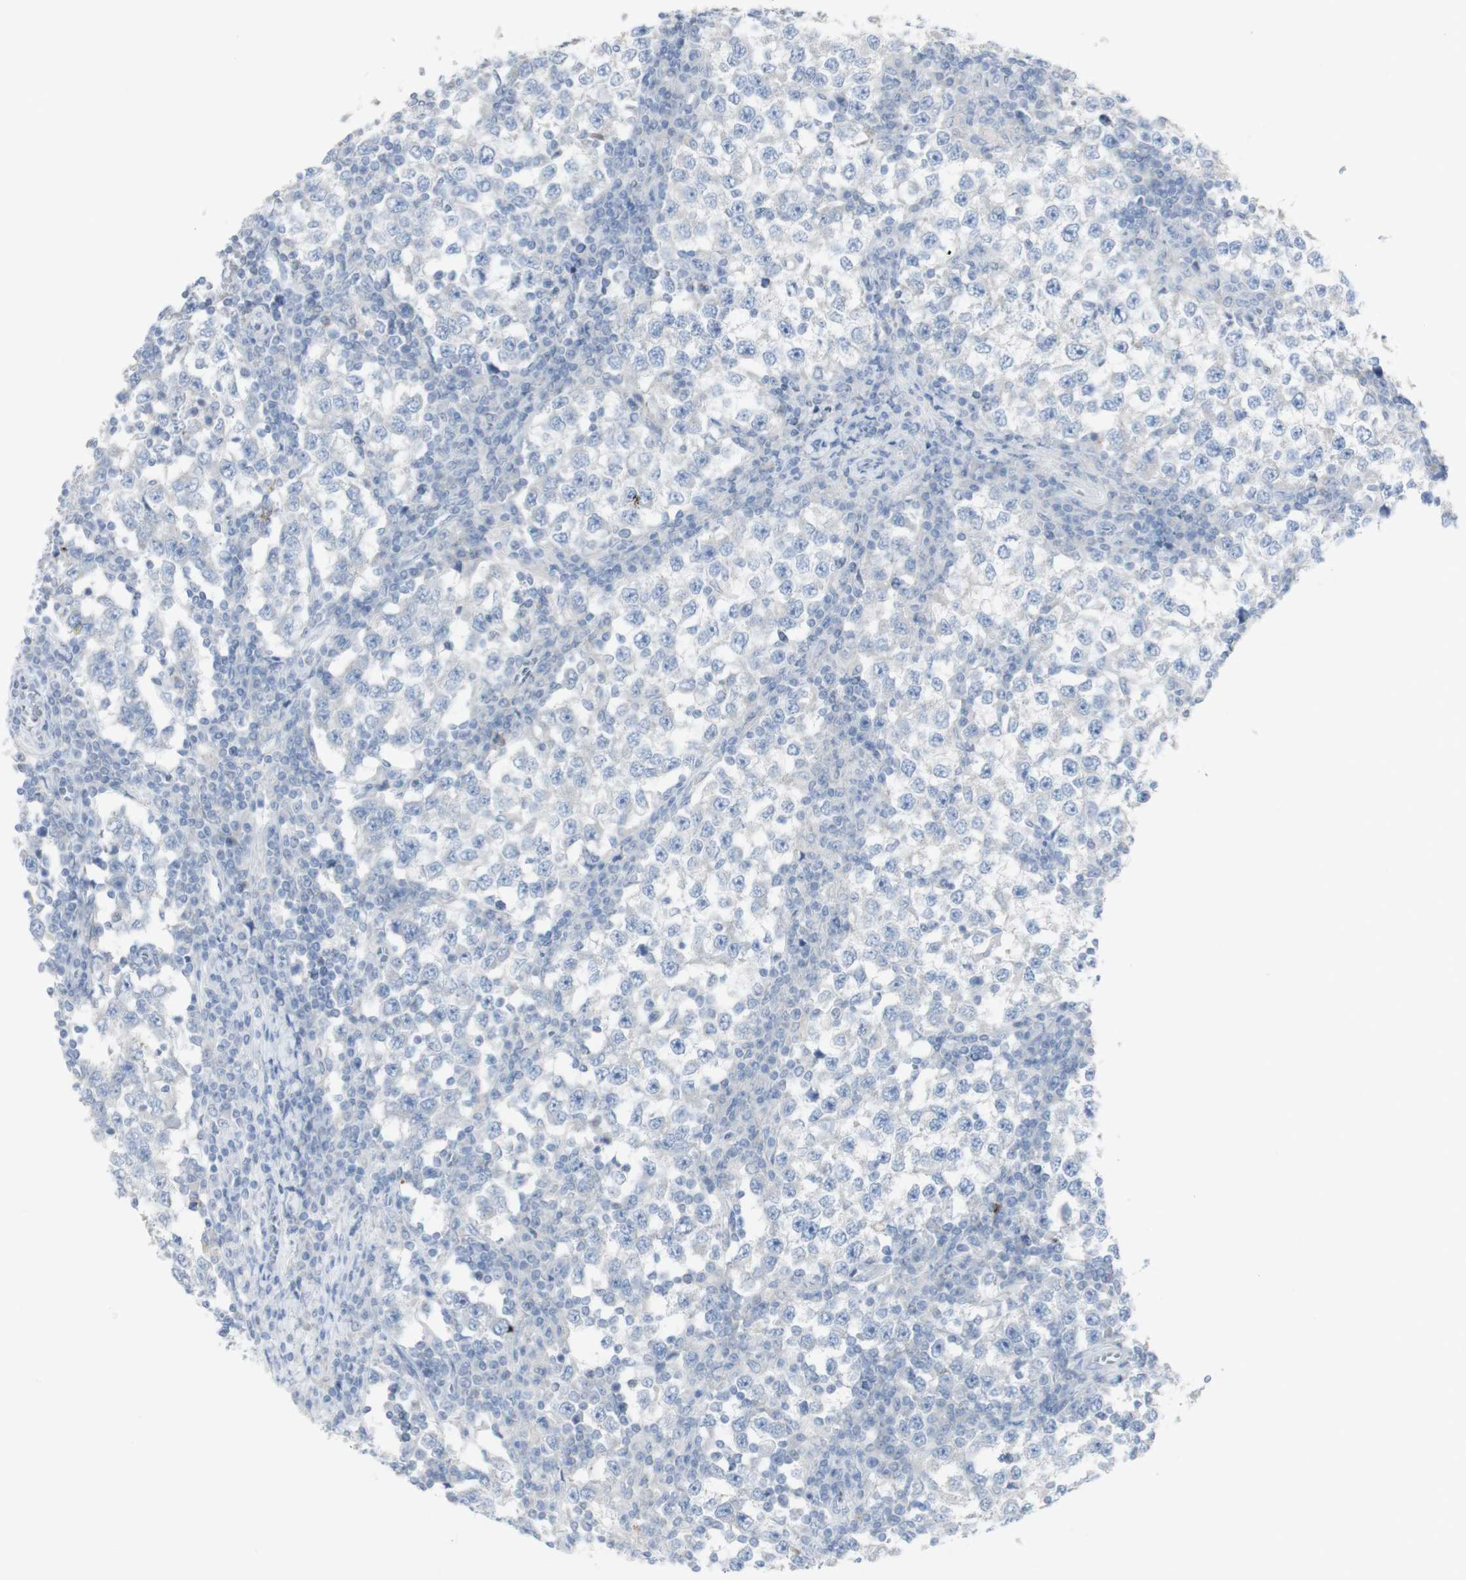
{"staining": {"intensity": "negative", "quantity": "none", "location": "none"}, "tissue": "testis cancer", "cell_type": "Tumor cells", "image_type": "cancer", "snomed": [{"axis": "morphology", "description": "Seminoma, NOS"}, {"axis": "topography", "description": "Testis"}], "caption": "IHC photomicrograph of human seminoma (testis) stained for a protein (brown), which demonstrates no staining in tumor cells.", "gene": "CD207", "patient": {"sex": "male", "age": 65}}